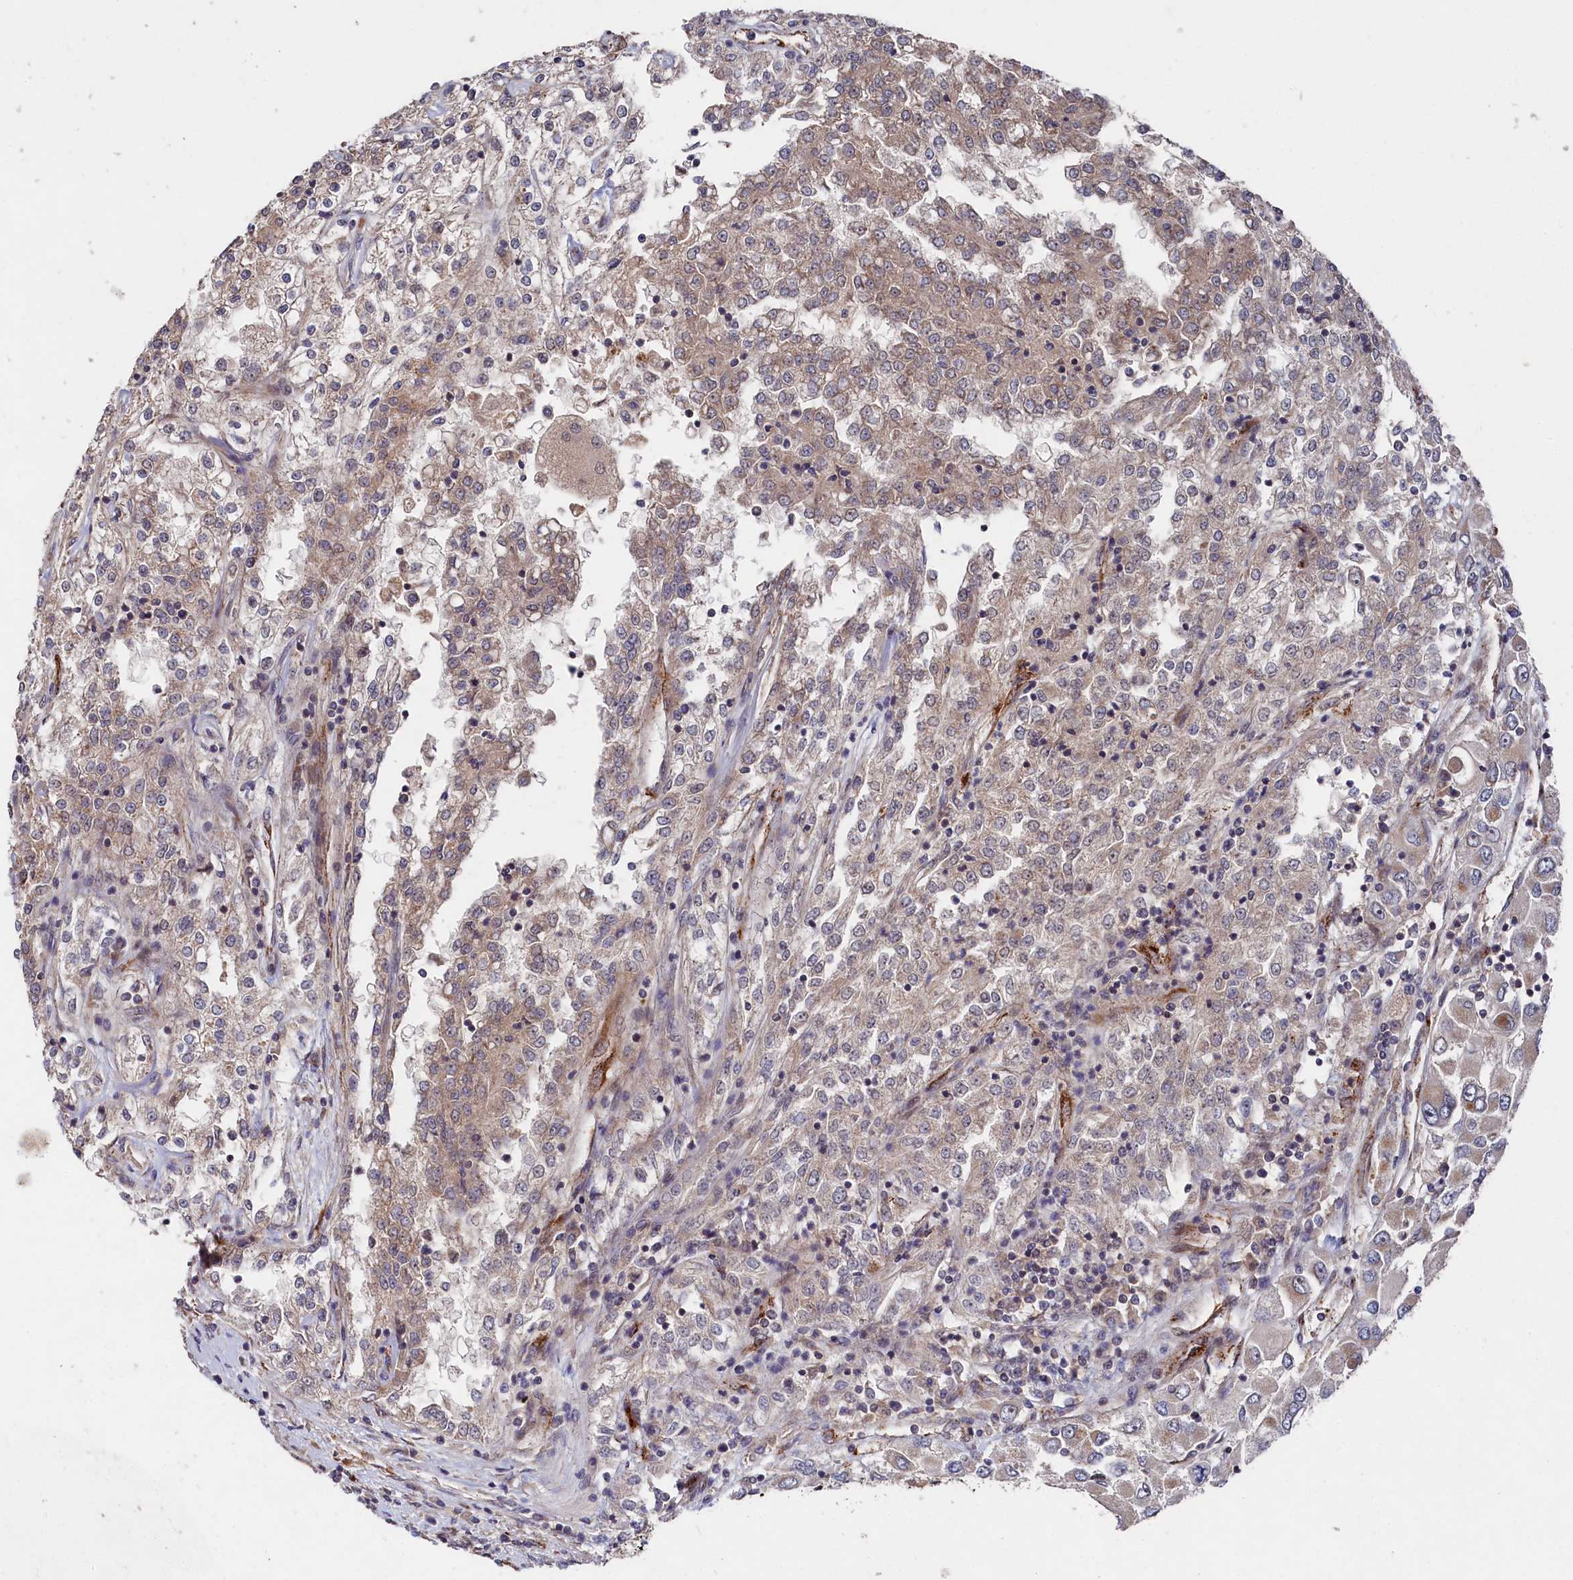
{"staining": {"intensity": "weak", "quantity": "25%-75%", "location": "cytoplasmic/membranous"}, "tissue": "renal cancer", "cell_type": "Tumor cells", "image_type": "cancer", "snomed": [{"axis": "morphology", "description": "Adenocarcinoma, NOS"}, {"axis": "topography", "description": "Kidney"}], "caption": "Brown immunohistochemical staining in adenocarcinoma (renal) exhibits weak cytoplasmic/membranous positivity in approximately 25%-75% of tumor cells.", "gene": "SUPV3L1", "patient": {"sex": "female", "age": 52}}